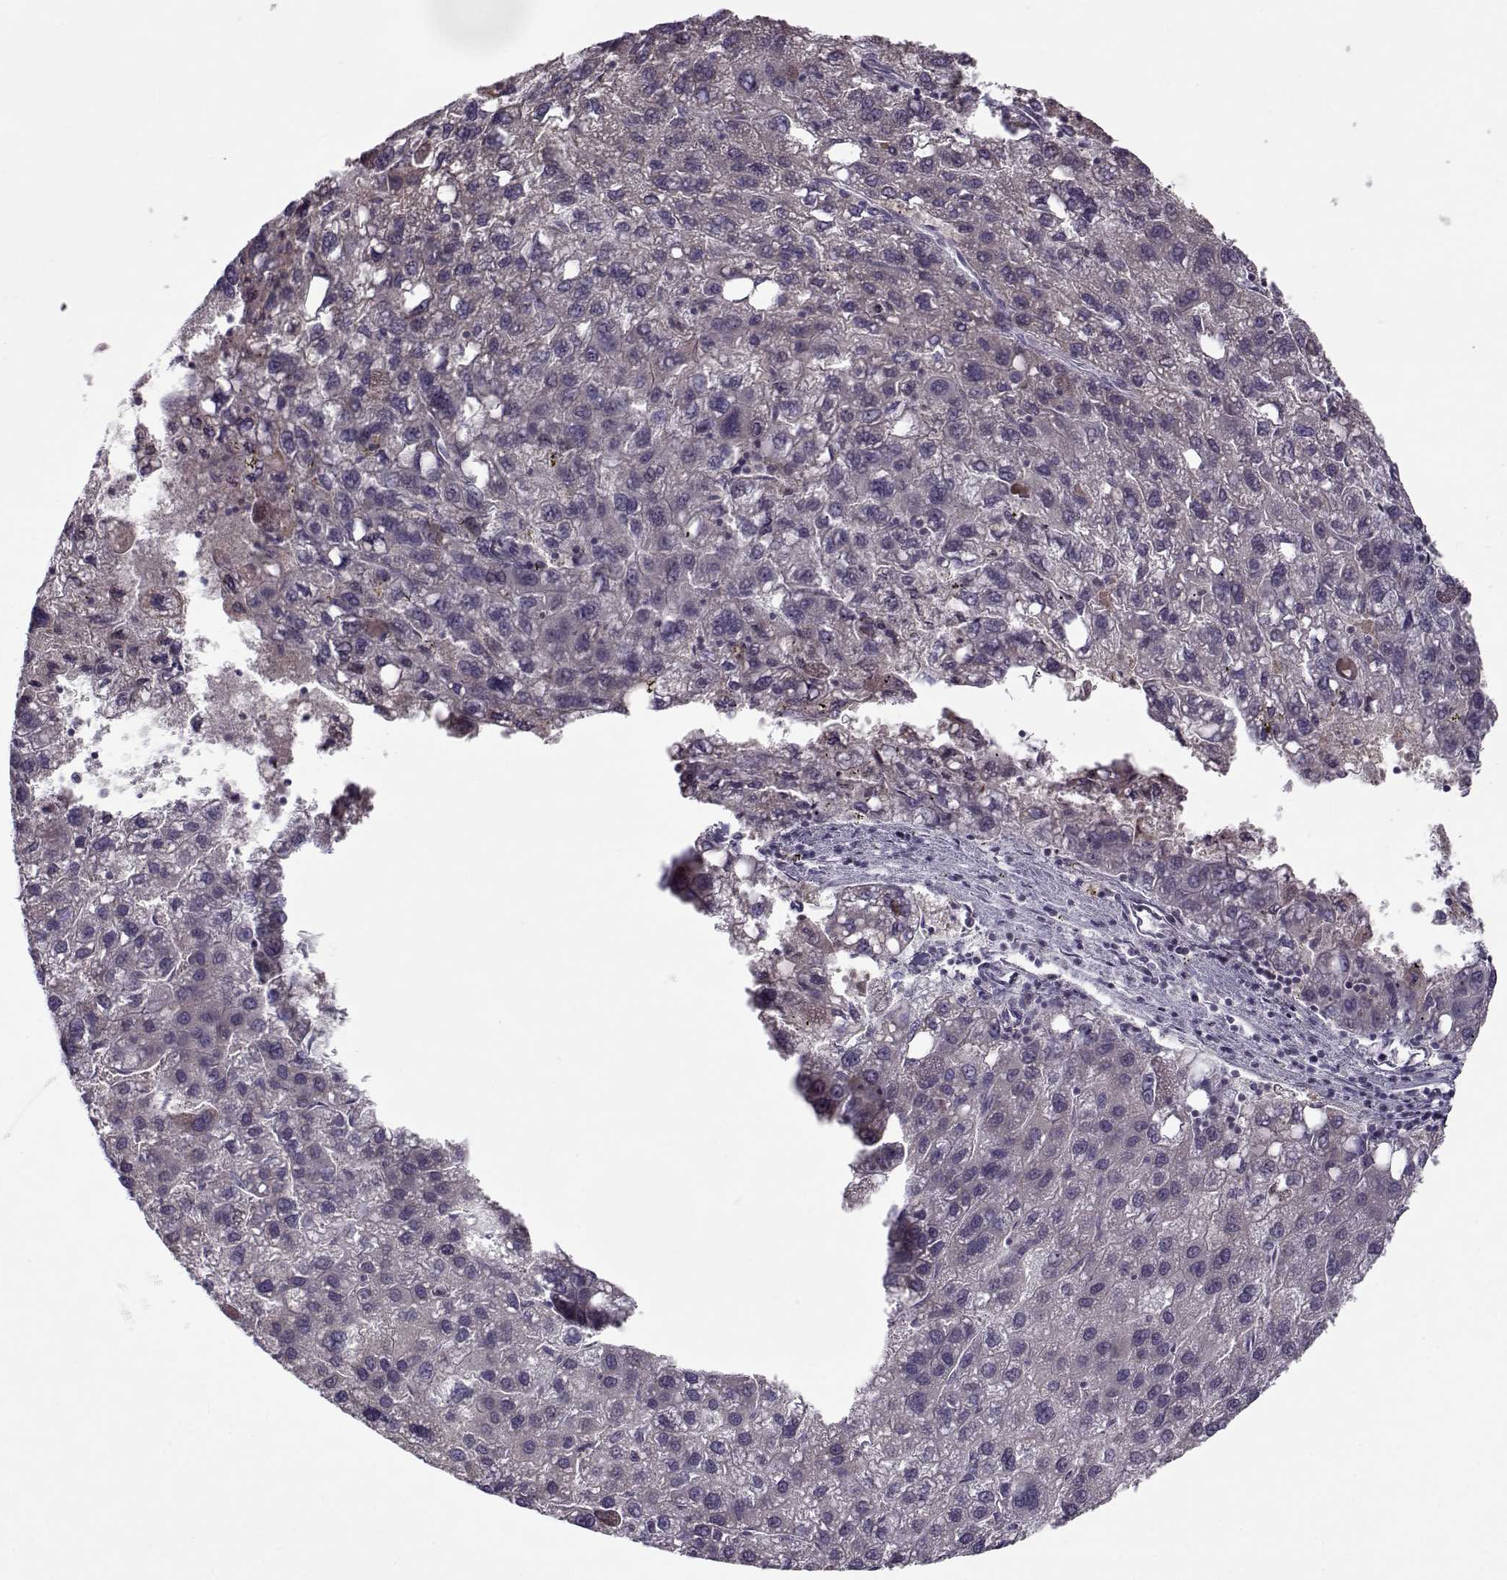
{"staining": {"intensity": "negative", "quantity": "none", "location": "none"}, "tissue": "liver cancer", "cell_type": "Tumor cells", "image_type": "cancer", "snomed": [{"axis": "morphology", "description": "Carcinoma, Hepatocellular, NOS"}, {"axis": "topography", "description": "Liver"}], "caption": "Liver cancer stained for a protein using immunohistochemistry (IHC) displays no positivity tumor cells.", "gene": "KLF17", "patient": {"sex": "female", "age": 82}}